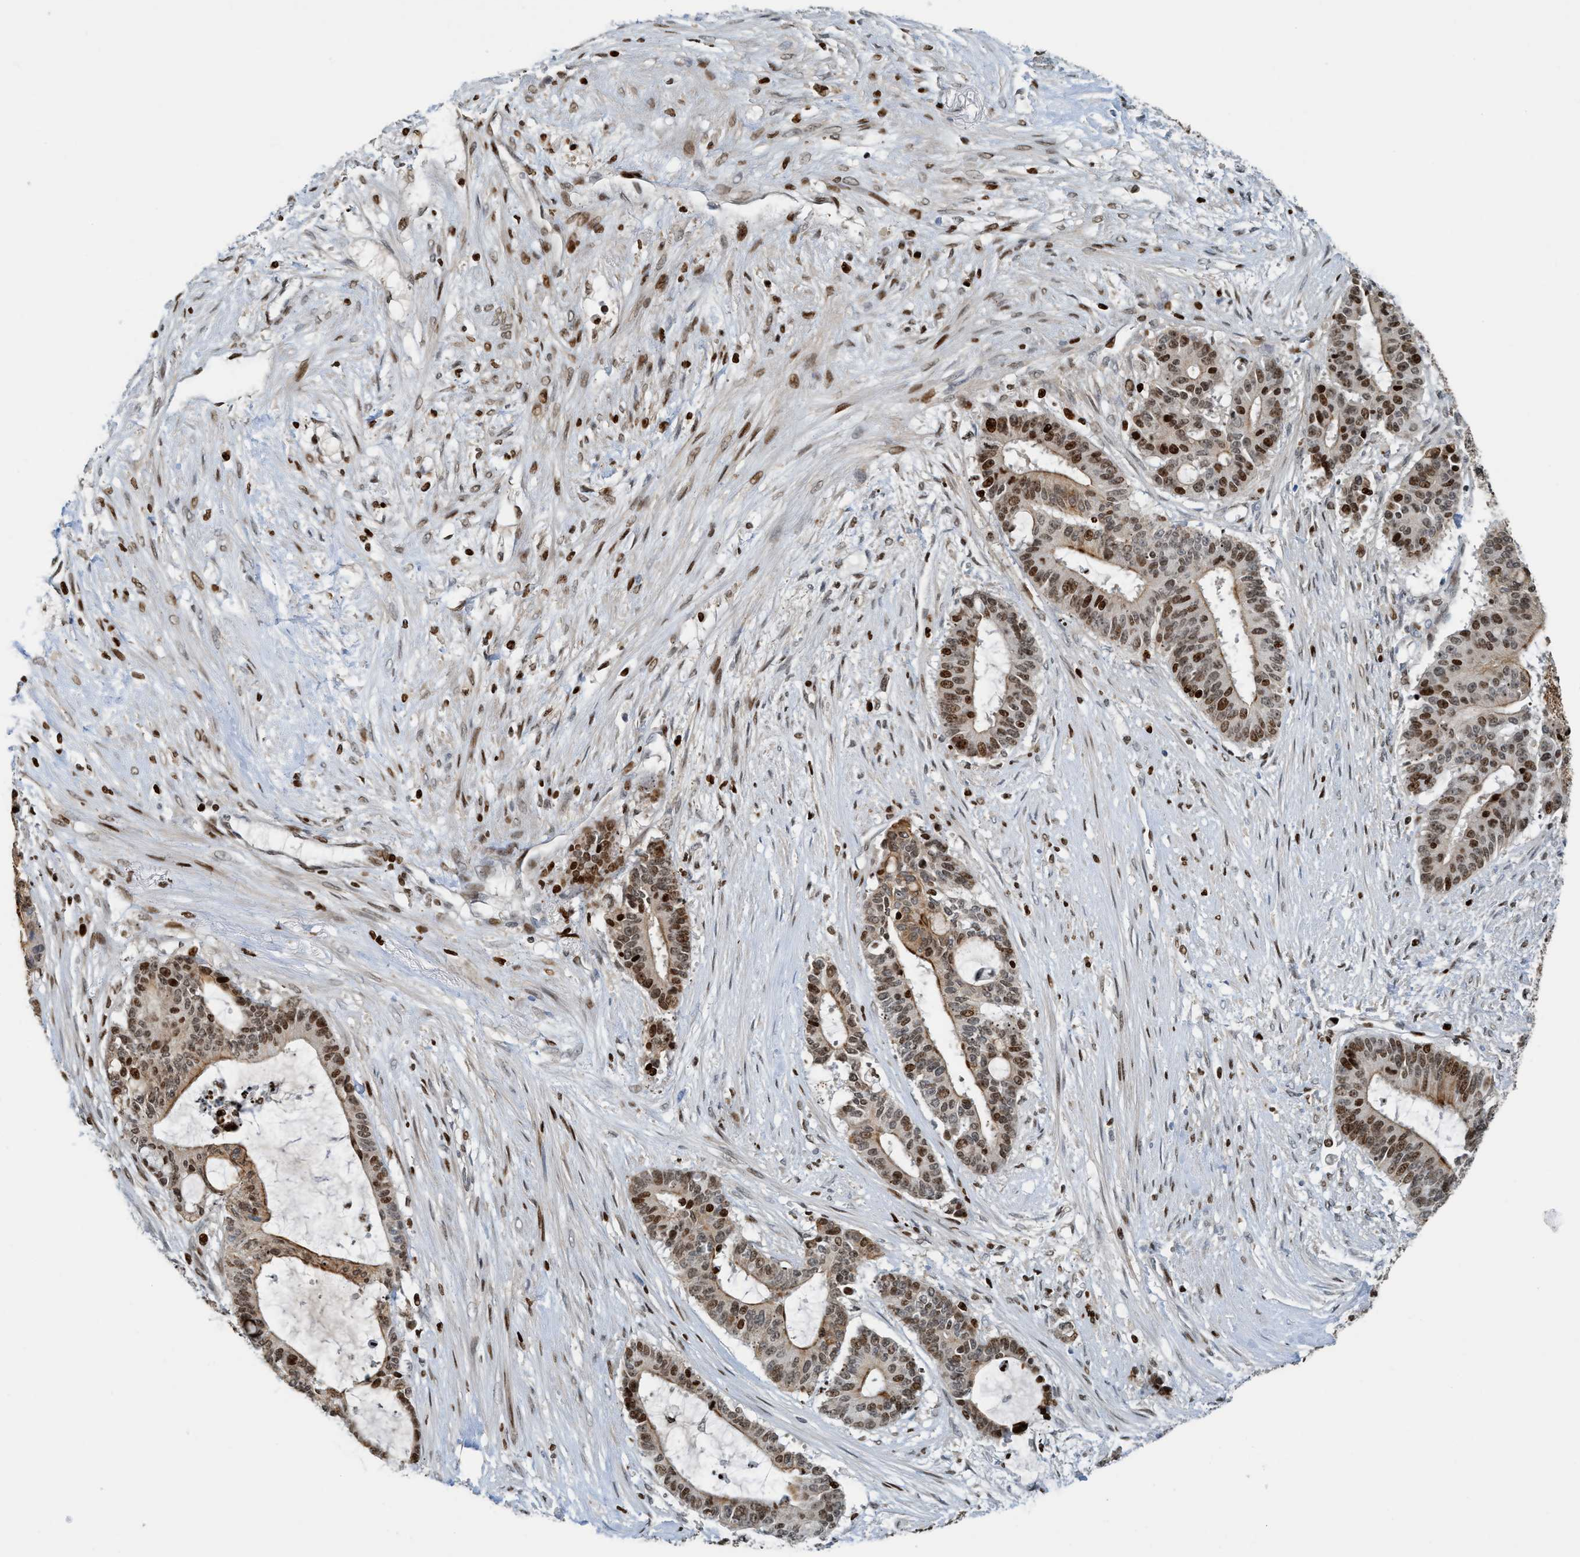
{"staining": {"intensity": "moderate", "quantity": ">75%", "location": "nuclear"}, "tissue": "liver cancer", "cell_type": "Tumor cells", "image_type": "cancer", "snomed": [{"axis": "morphology", "description": "Cholangiocarcinoma"}, {"axis": "topography", "description": "Liver"}], "caption": "Human liver cancer stained with a brown dye displays moderate nuclear positive expression in about >75% of tumor cells.", "gene": "SH3D19", "patient": {"sex": "female", "age": 73}}